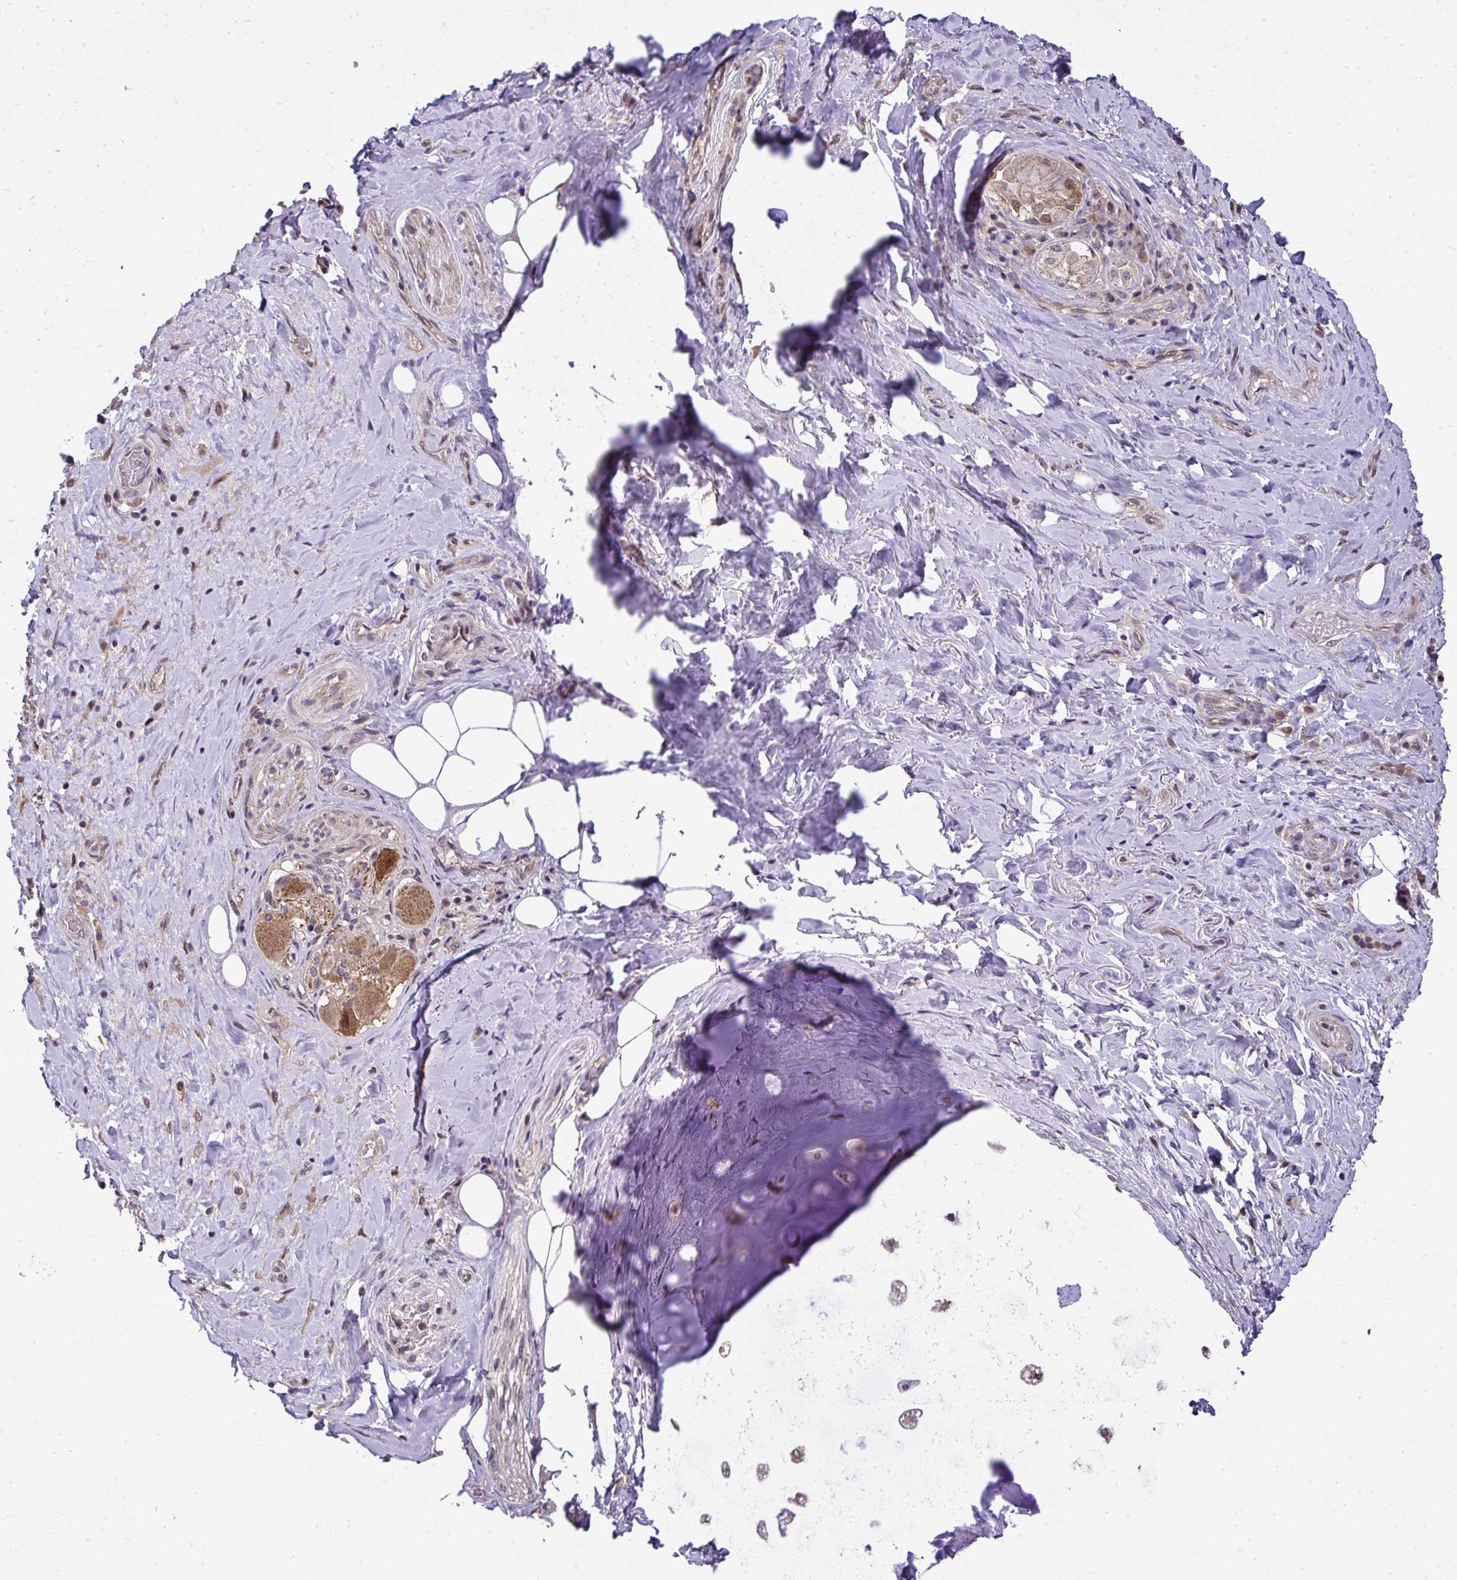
{"staining": {"intensity": "negative", "quantity": "none", "location": "none"}, "tissue": "adipose tissue", "cell_type": "Adipocytes", "image_type": "normal", "snomed": [{"axis": "morphology", "description": "Normal tissue, NOS"}, {"axis": "topography", "description": "Cartilage tissue"}, {"axis": "topography", "description": "Bronchus"}], "caption": "Histopathology image shows no protein positivity in adipocytes of benign adipose tissue.", "gene": "RDH14", "patient": {"sex": "male", "age": 64}}